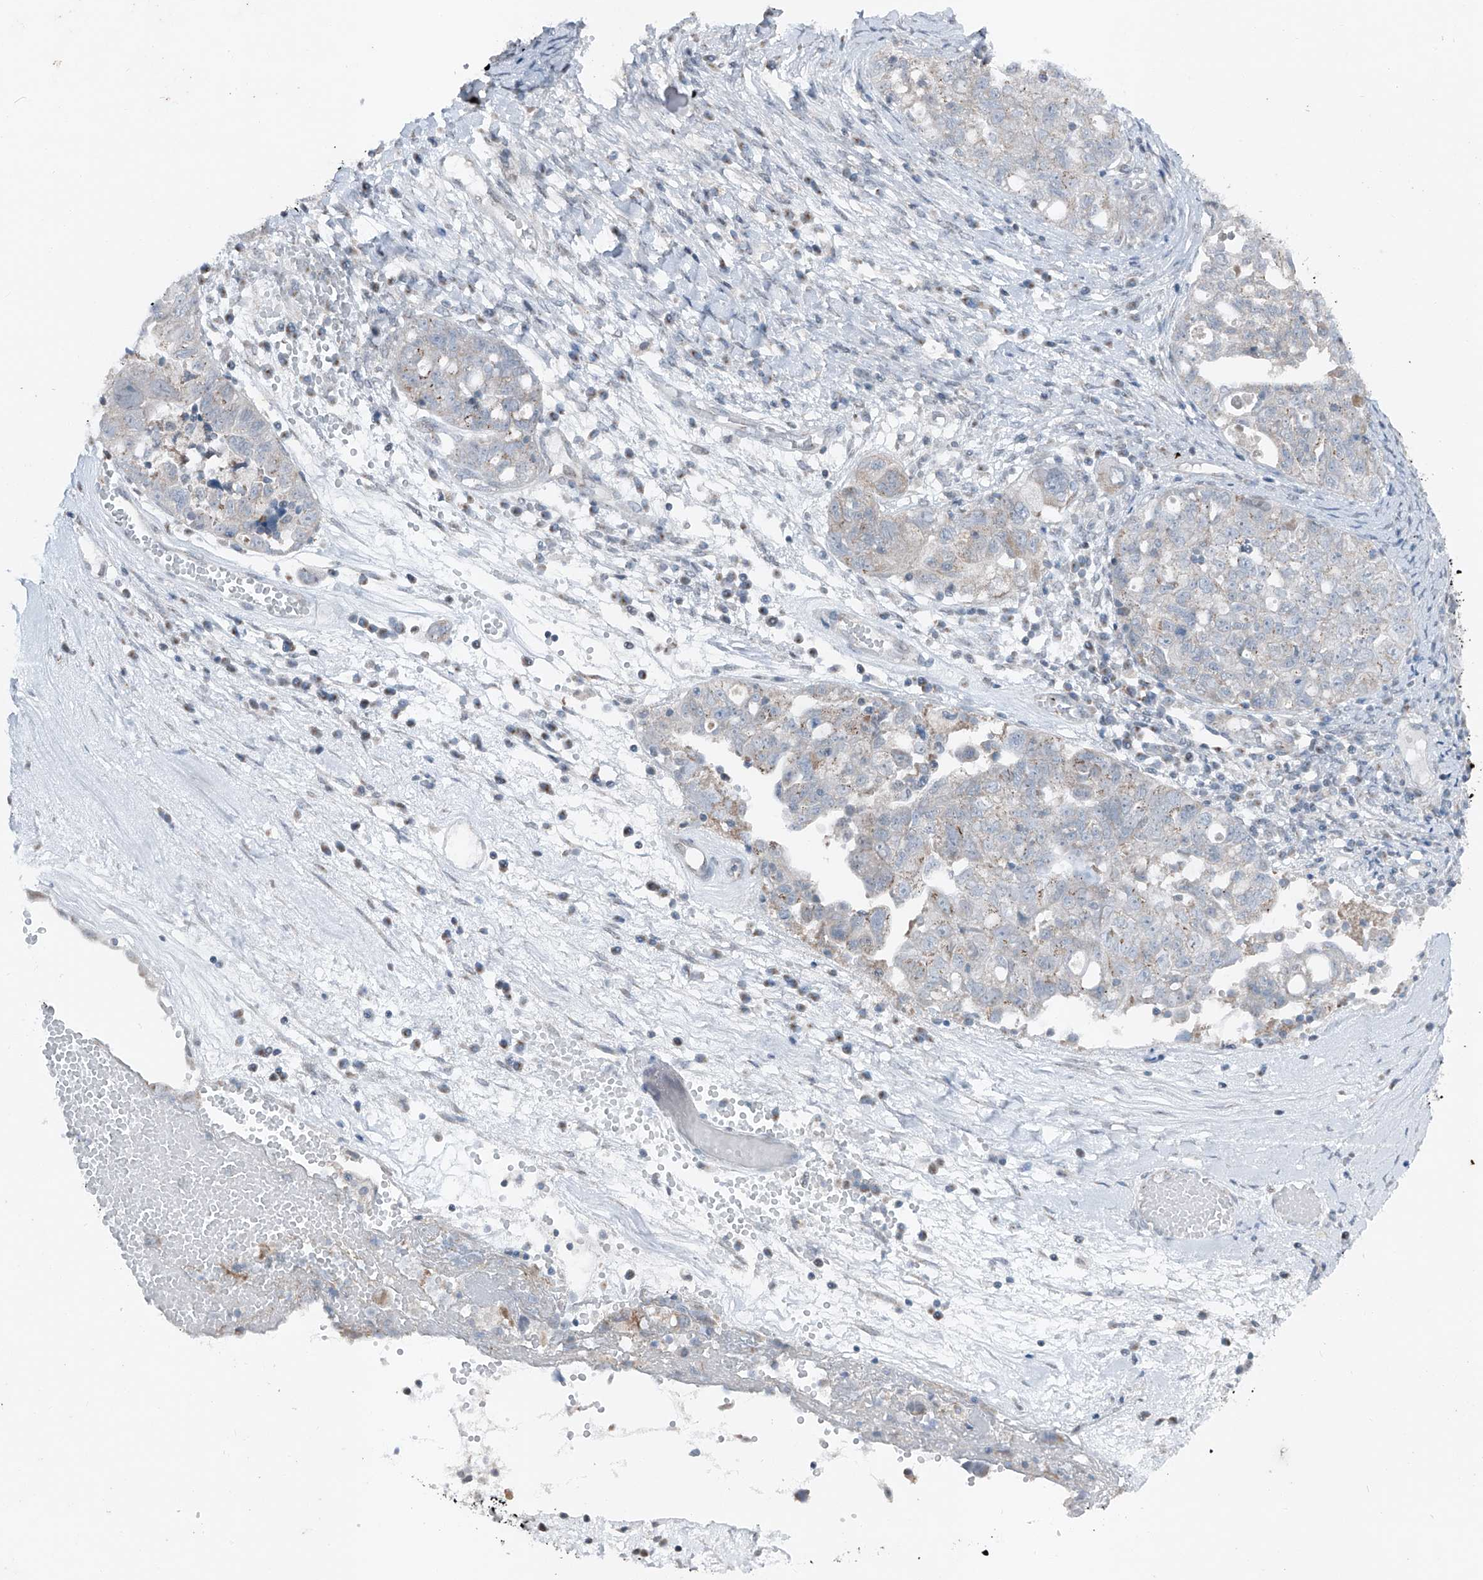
{"staining": {"intensity": "weak", "quantity": "<25%", "location": "cytoplasmic/membranous"}, "tissue": "ovarian cancer", "cell_type": "Tumor cells", "image_type": "cancer", "snomed": [{"axis": "morphology", "description": "Carcinoma, NOS"}, {"axis": "morphology", "description": "Cystadenocarcinoma, serous, NOS"}, {"axis": "topography", "description": "Ovary"}], "caption": "Immunohistochemistry image of neoplastic tissue: human ovarian cancer stained with DAB reveals no significant protein staining in tumor cells.", "gene": "DYRK1B", "patient": {"sex": "female", "age": 69}}